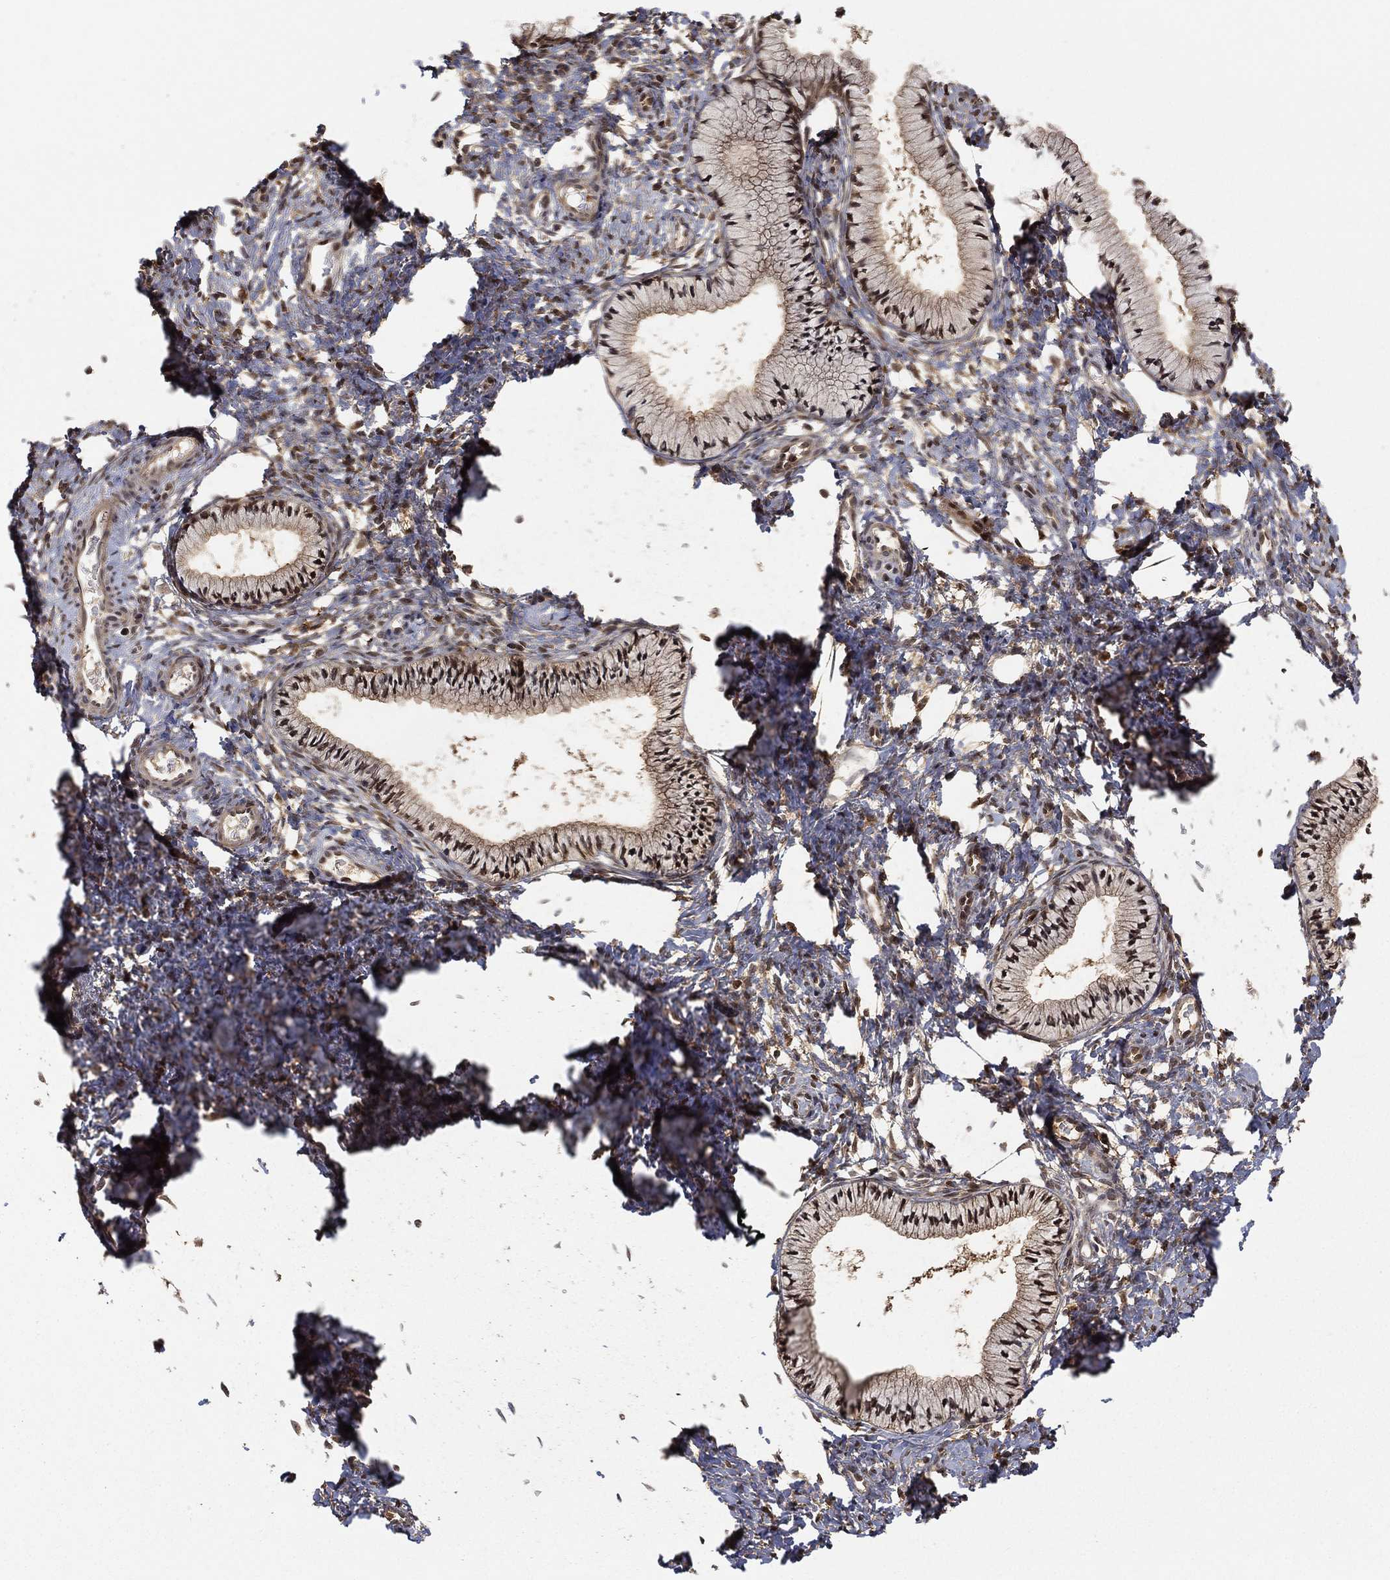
{"staining": {"intensity": "moderate", "quantity": ">75%", "location": "nuclear"}, "tissue": "cervix", "cell_type": "Glandular cells", "image_type": "normal", "snomed": [{"axis": "morphology", "description": "Normal tissue, NOS"}, {"axis": "topography", "description": "Cervix"}], "caption": "High-magnification brightfield microscopy of normal cervix stained with DAB (brown) and counterstained with hematoxylin (blue). glandular cells exhibit moderate nuclear staining is seen in about>75% of cells. (brown staining indicates protein expression, while blue staining denotes nuclei).", "gene": "CRYL1", "patient": {"sex": "female", "age": 39}}